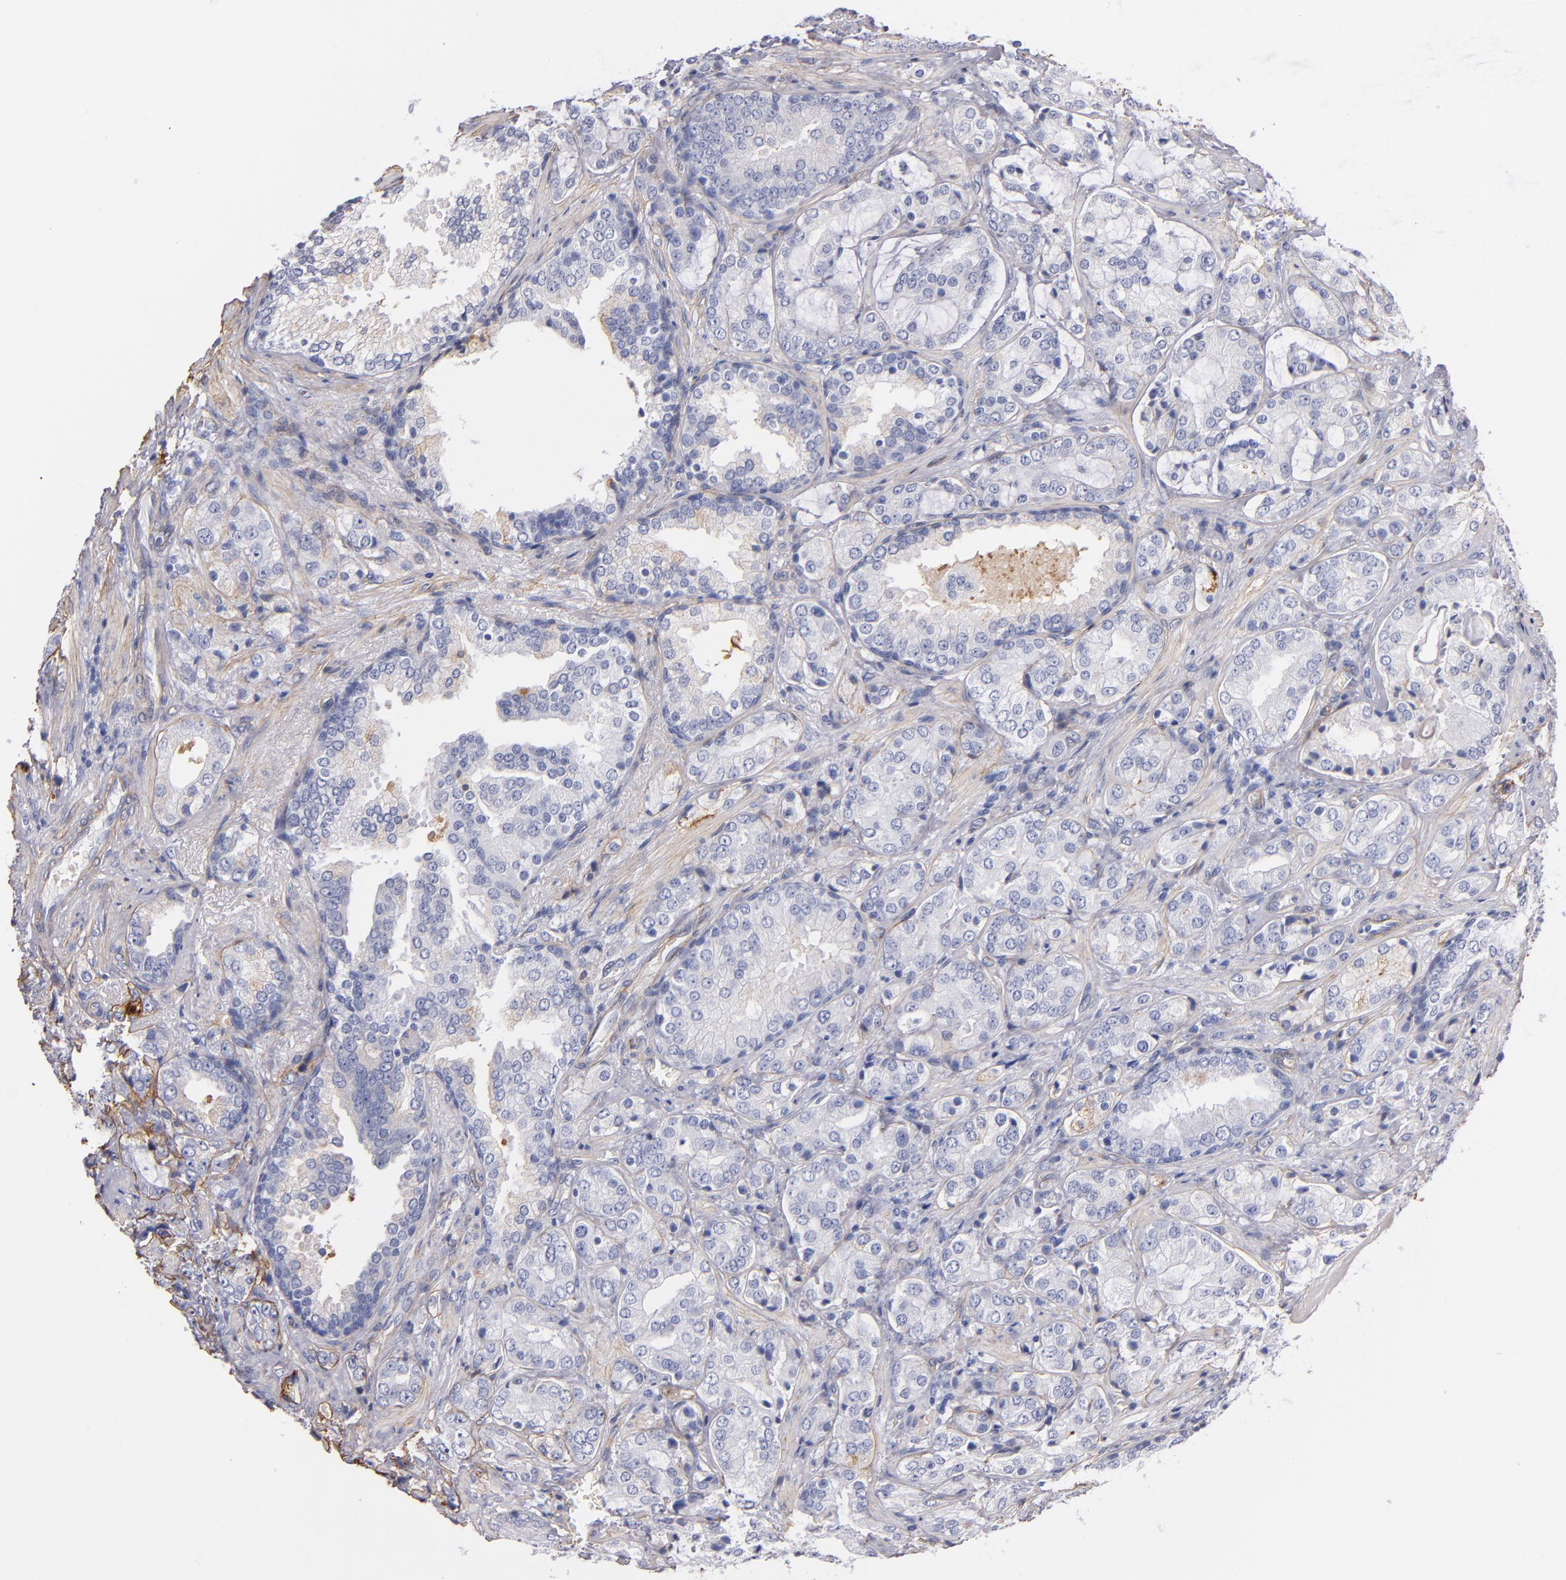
{"staining": {"intensity": "negative", "quantity": "none", "location": "none"}, "tissue": "prostate cancer", "cell_type": "Tumor cells", "image_type": "cancer", "snomed": [{"axis": "morphology", "description": "Adenocarcinoma, Medium grade"}, {"axis": "topography", "description": "Prostate"}], "caption": "This is a image of immunohistochemistry staining of prostate cancer (adenocarcinoma (medium-grade)), which shows no staining in tumor cells.", "gene": "LAMC1", "patient": {"sex": "male", "age": 70}}